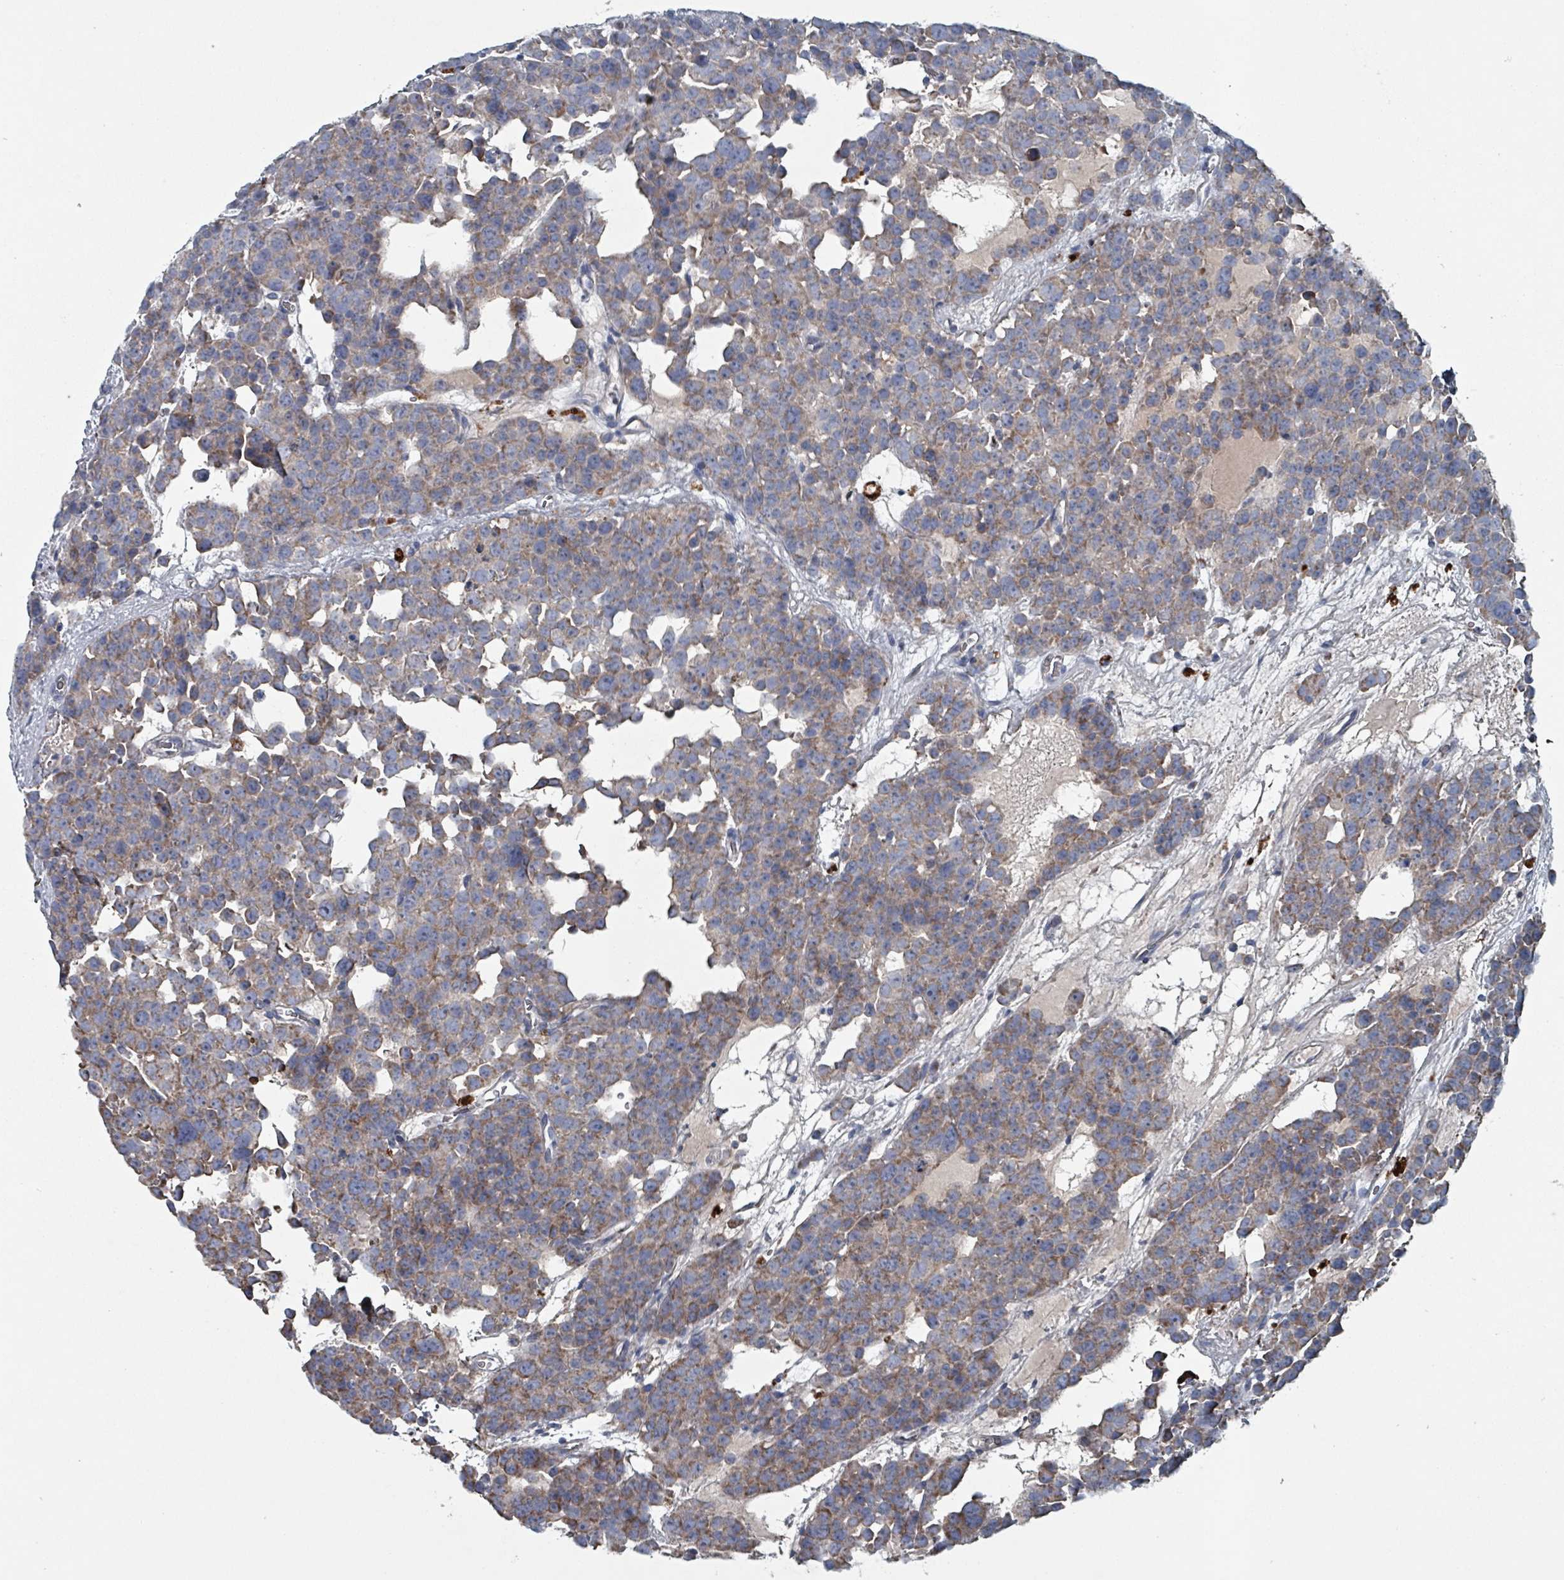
{"staining": {"intensity": "moderate", "quantity": ">75%", "location": "cytoplasmic/membranous"}, "tissue": "testis cancer", "cell_type": "Tumor cells", "image_type": "cancer", "snomed": [{"axis": "morphology", "description": "Seminoma, NOS"}, {"axis": "topography", "description": "Testis"}], "caption": "Immunohistochemical staining of testis cancer (seminoma) displays medium levels of moderate cytoplasmic/membranous protein staining in about >75% of tumor cells.", "gene": "ABHD18", "patient": {"sex": "male", "age": 71}}